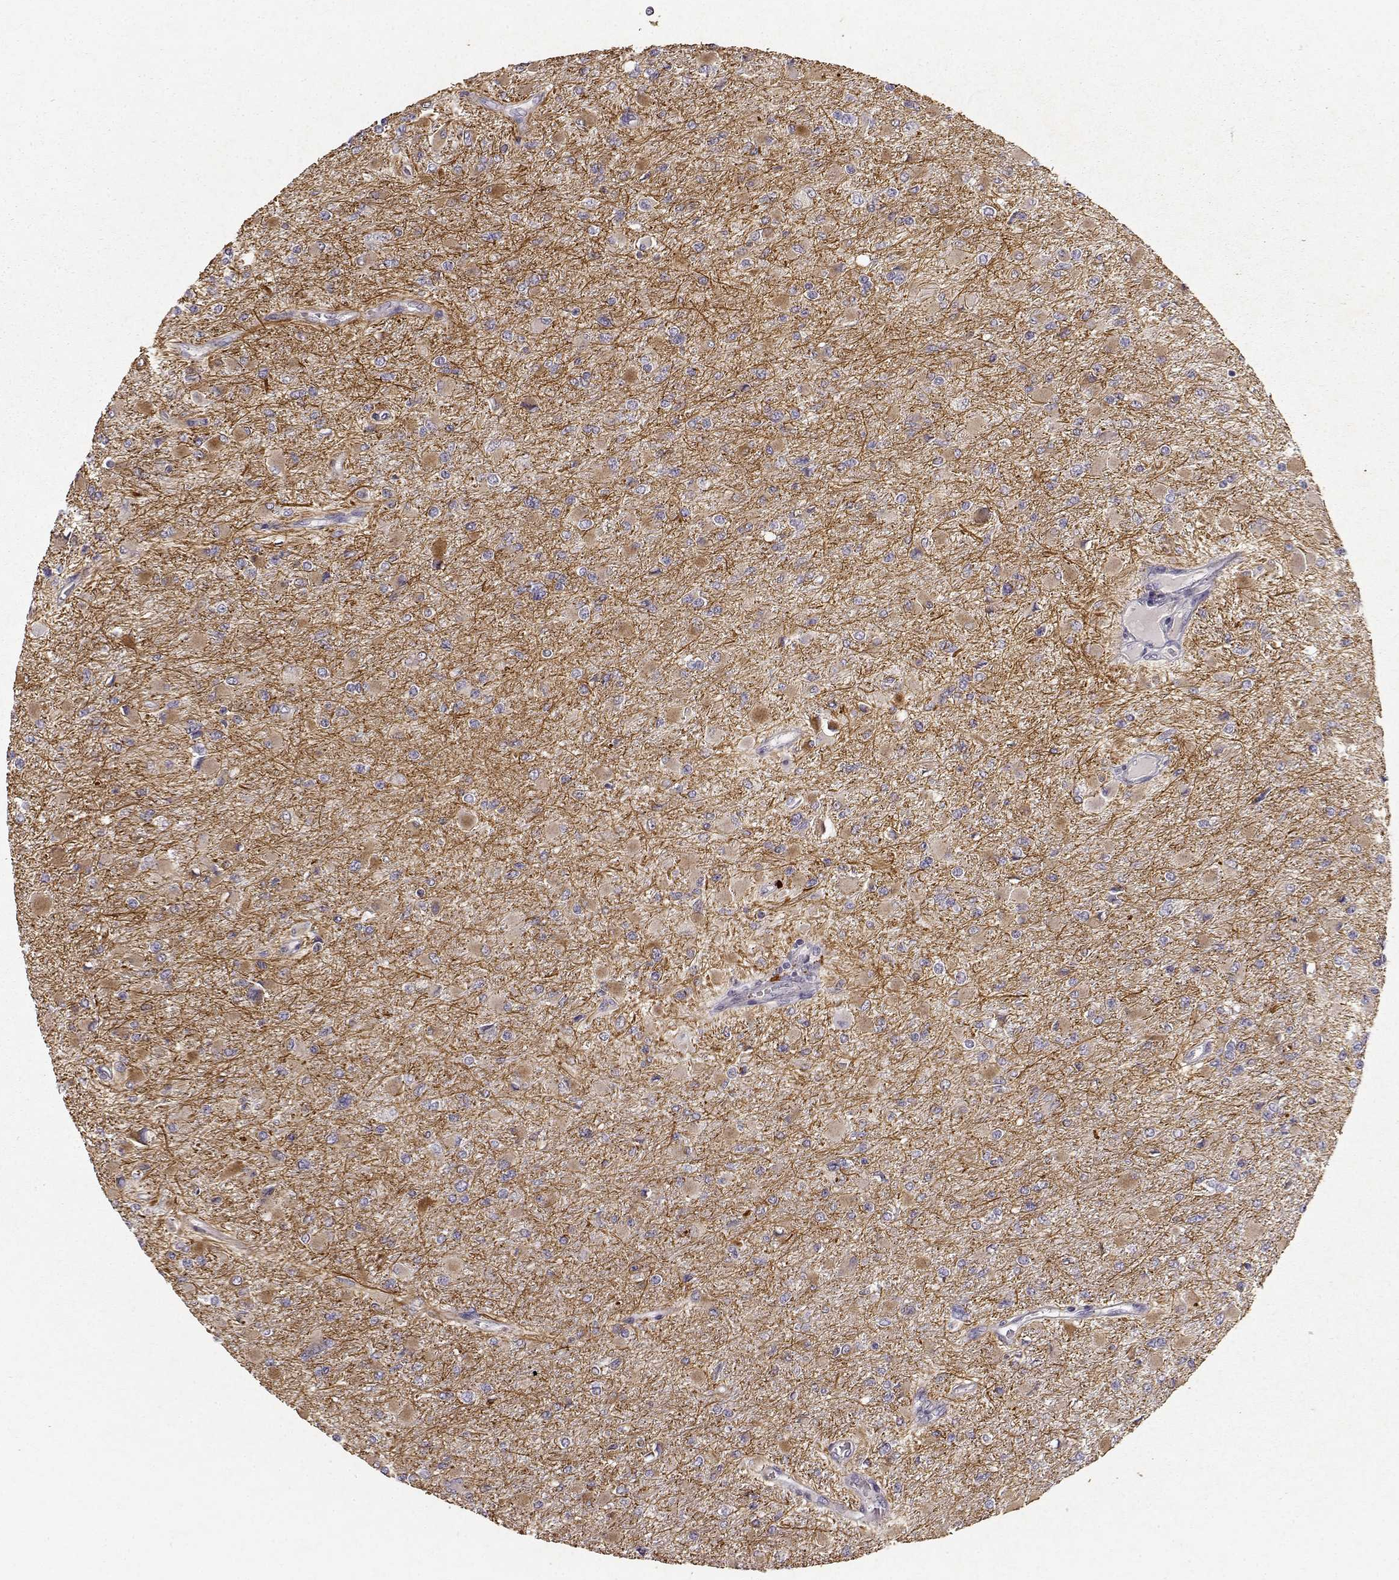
{"staining": {"intensity": "weak", "quantity": ">75%", "location": "cytoplasmic/membranous"}, "tissue": "glioma", "cell_type": "Tumor cells", "image_type": "cancer", "snomed": [{"axis": "morphology", "description": "Glioma, malignant, High grade"}, {"axis": "topography", "description": "Cerebral cortex"}], "caption": "Protein staining of glioma tissue exhibits weak cytoplasmic/membranous staining in approximately >75% of tumor cells.", "gene": "ERBB3", "patient": {"sex": "female", "age": 36}}